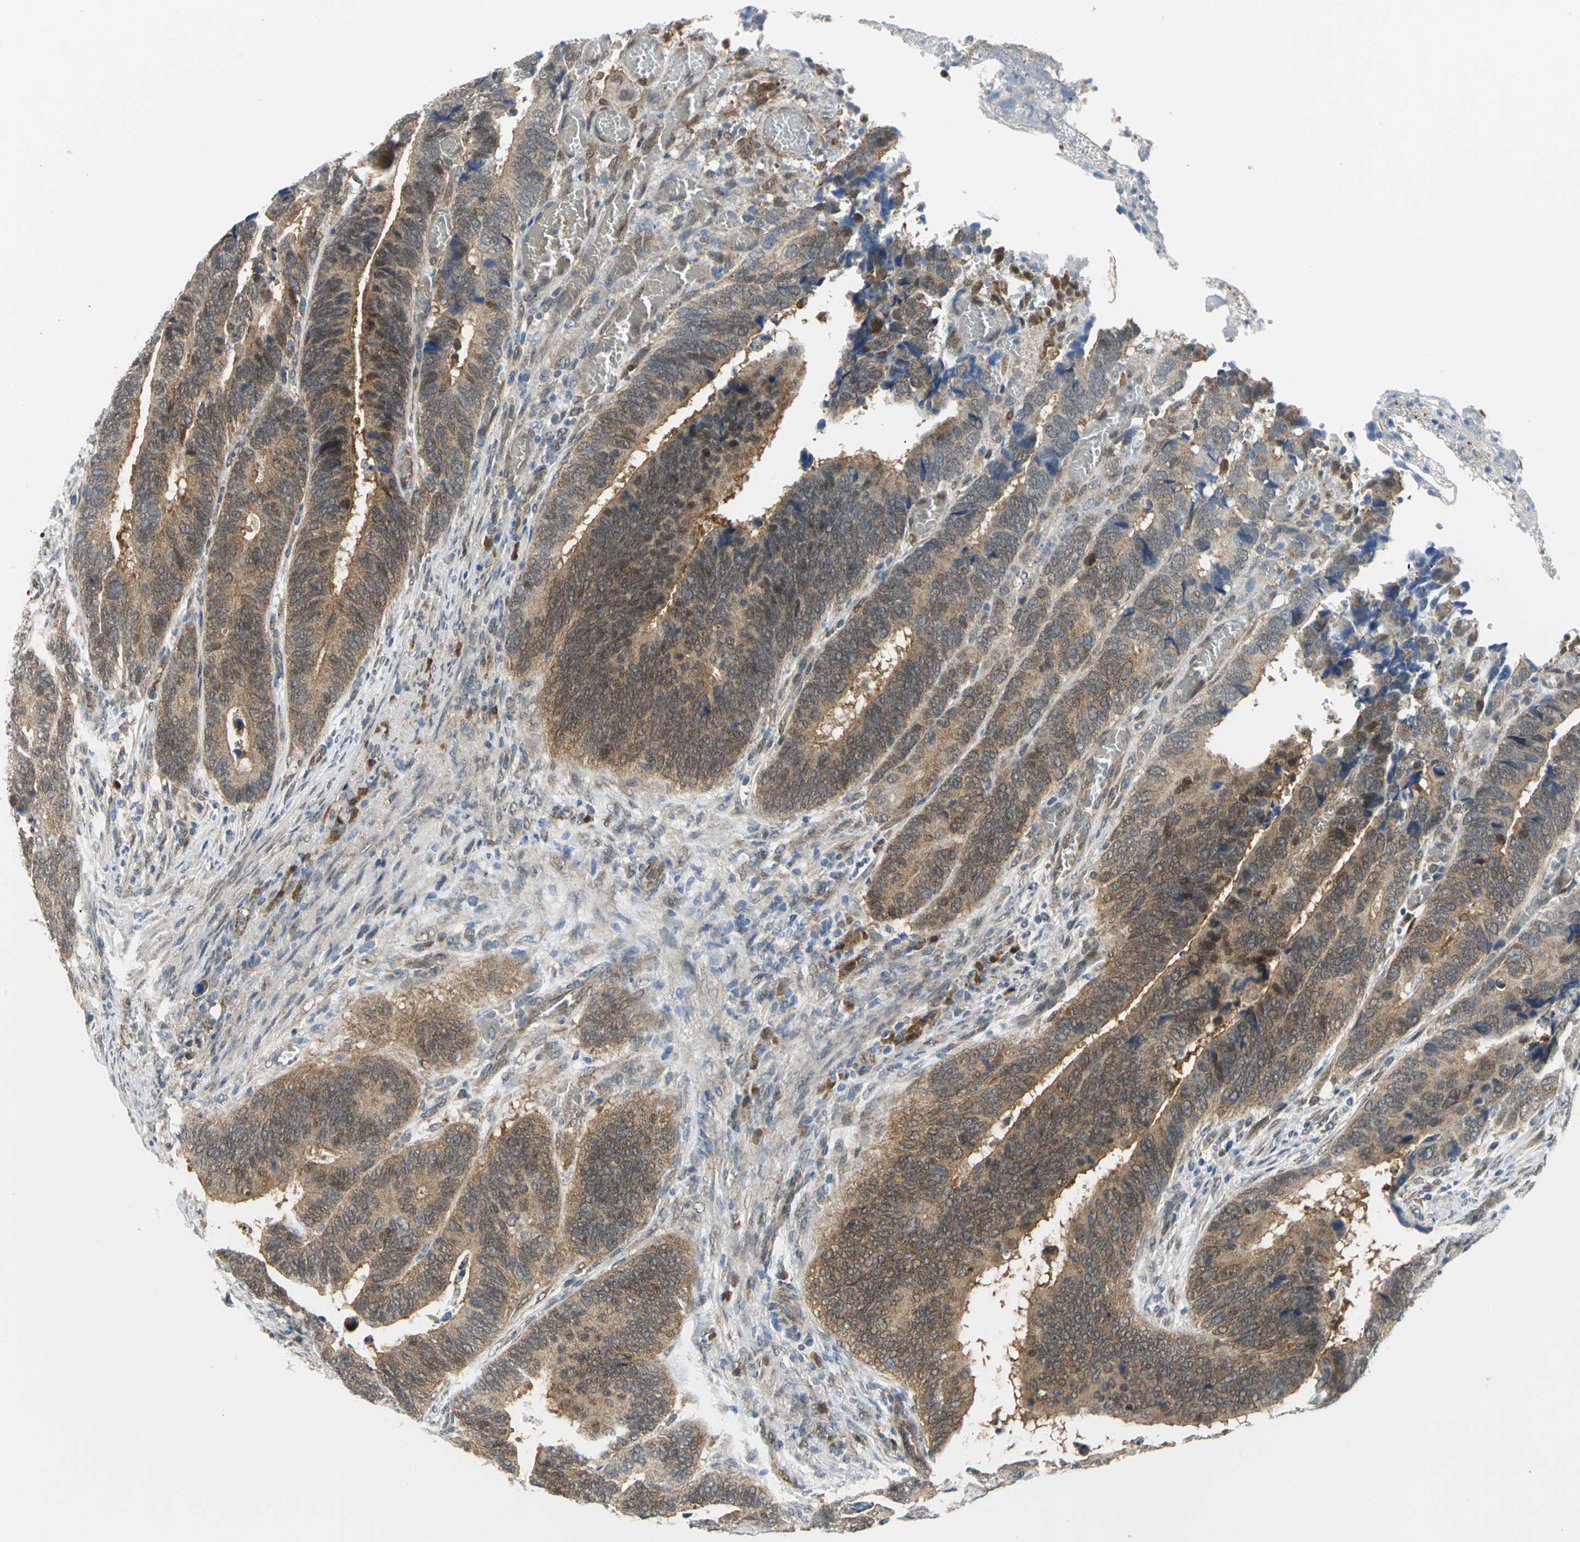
{"staining": {"intensity": "weak", "quantity": ">75%", "location": "cytoplasmic/membranous"}, "tissue": "colorectal cancer", "cell_type": "Tumor cells", "image_type": "cancer", "snomed": [{"axis": "morphology", "description": "Adenocarcinoma, NOS"}, {"axis": "topography", "description": "Colon"}], "caption": "Immunohistochemical staining of adenocarcinoma (colorectal) displays low levels of weak cytoplasmic/membranous staining in approximately >75% of tumor cells. (IHC, brightfield microscopy, high magnification).", "gene": "PGM3", "patient": {"sex": "male", "age": 72}}